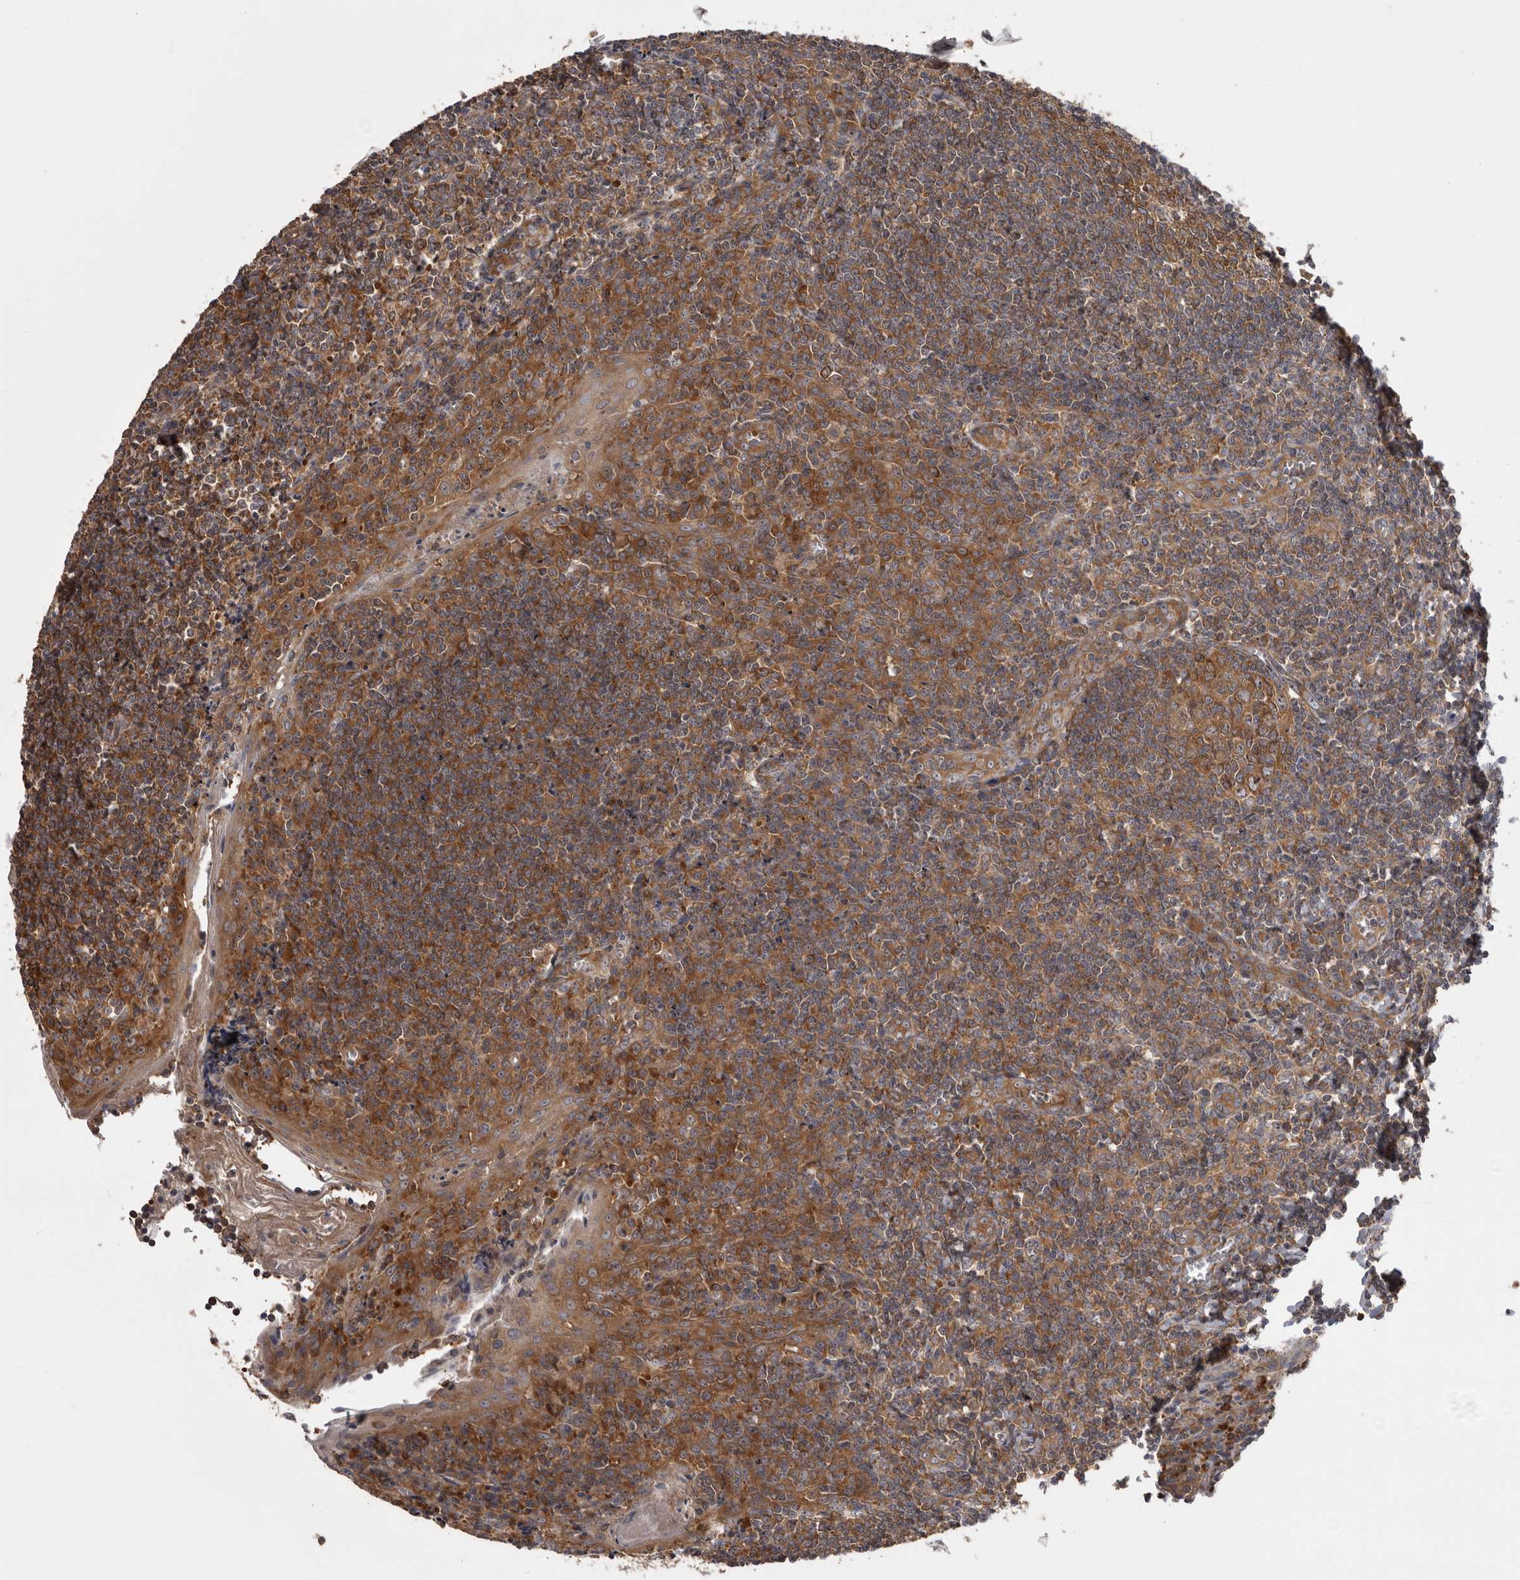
{"staining": {"intensity": "strong", "quantity": ">75%", "location": "cytoplasmic/membranous"}, "tissue": "tonsil", "cell_type": "Germinal center cells", "image_type": "normal", "snomed": [{"axis": "morphology", "description": "Normal tissue, NOS"}, {"axis": "topography", "description": "Tonsil"}], "caption": "Protein expression analysis of benign tonsil displays strong cytoplasmic/membranous staining in about >75% of germinal center cells.", "gene": "DARS1", "patient": {"sex": "male", "age": 27}}